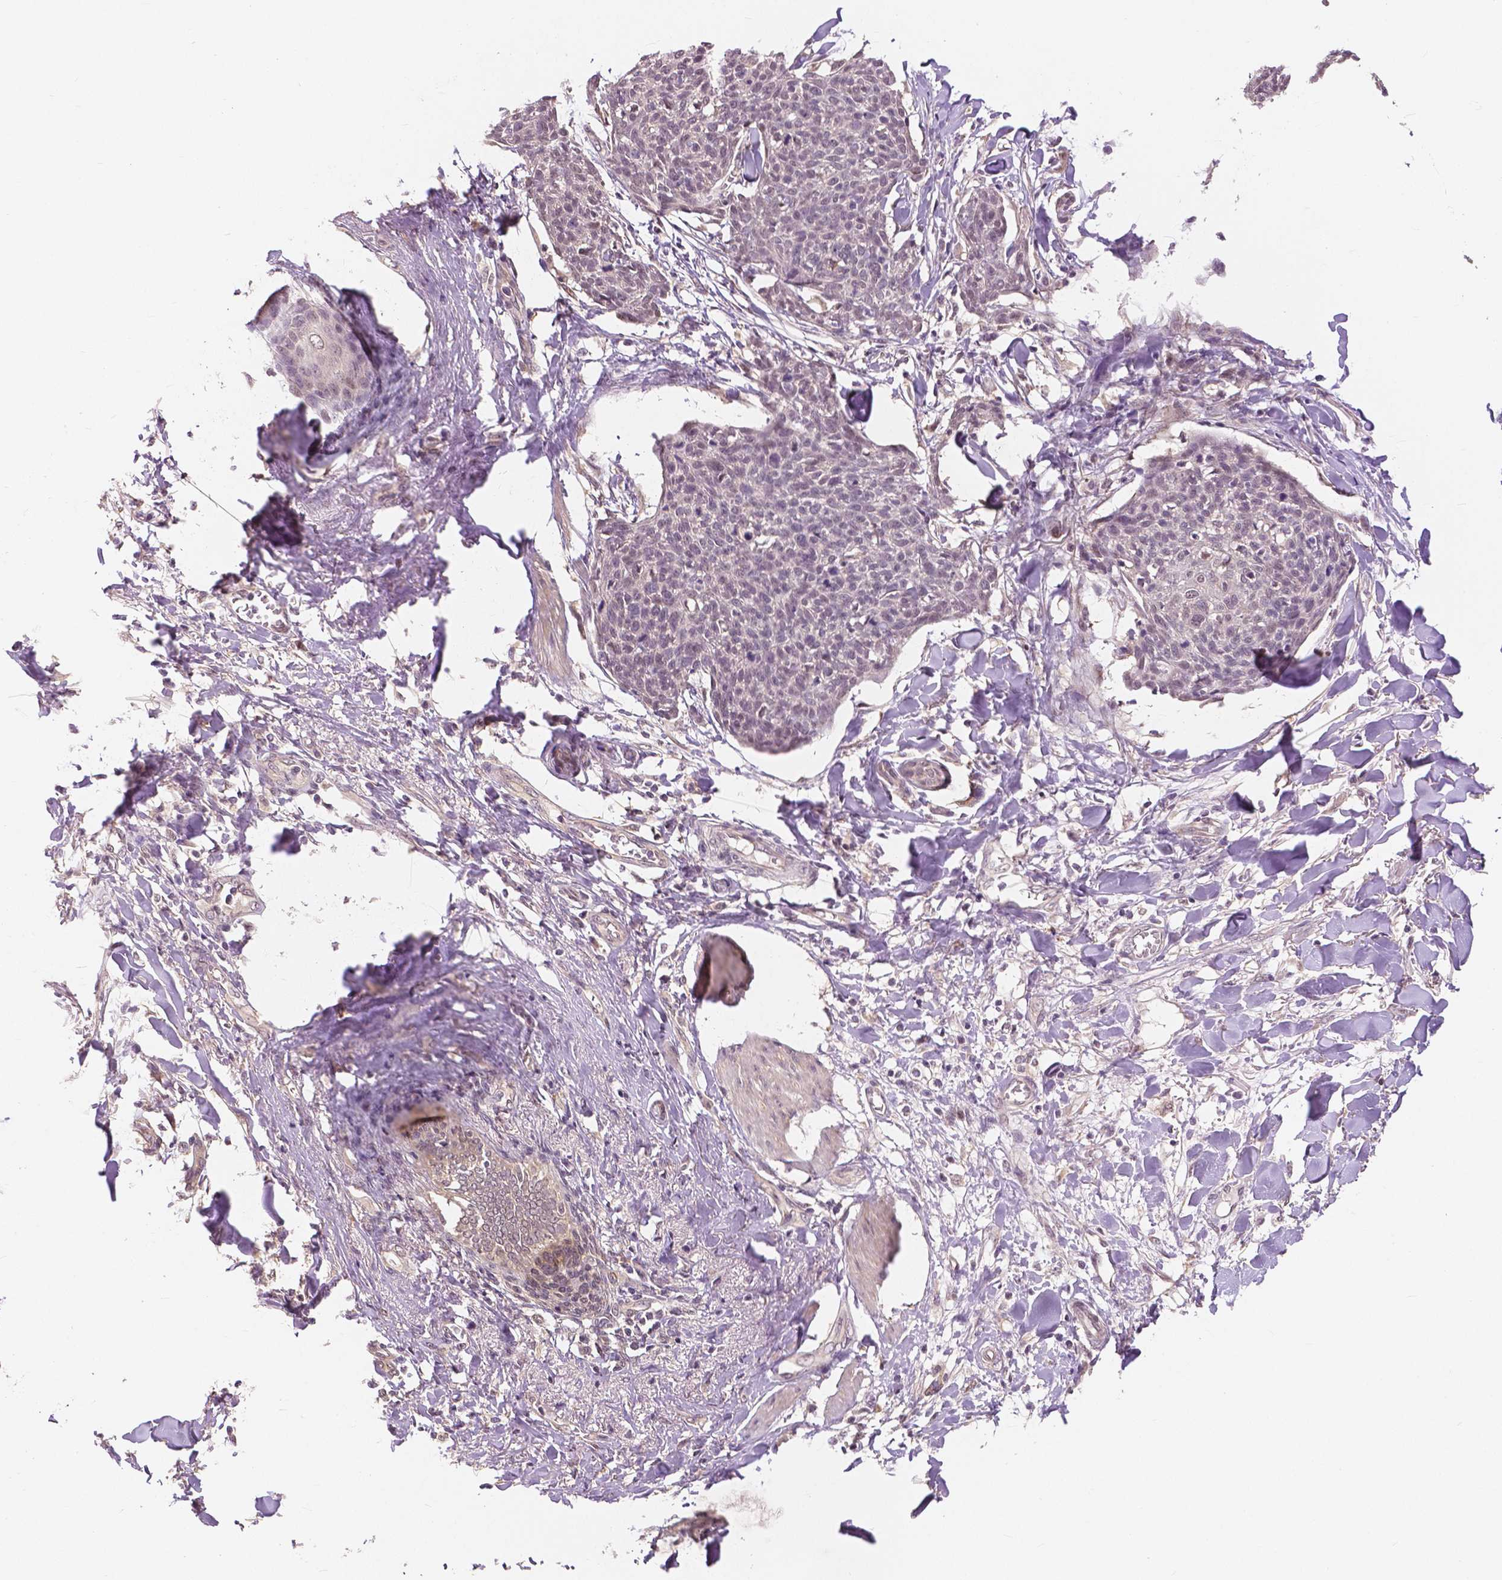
{"staining": {"intensity": "negative", "quantity": "none", "location": "none"}, "tissue": "skin cancer", "cell_type": "Tumor cells", "image_type": "cancer", "snomed": [{"axis": "morphology", "description": "Squamous cell carcinoma, NOS"}, {"axis": "topography", "description": "Skin"}, {"axis": "topography", "description": "Vulva"}], "caption": "IHC image of neoplastic tissue: human skin cancer stained with DAB shows no significant protein positivity in tumor cells.", "gene": "MAP1LC3B", "patient": {"sex": "female", "age": 75}}